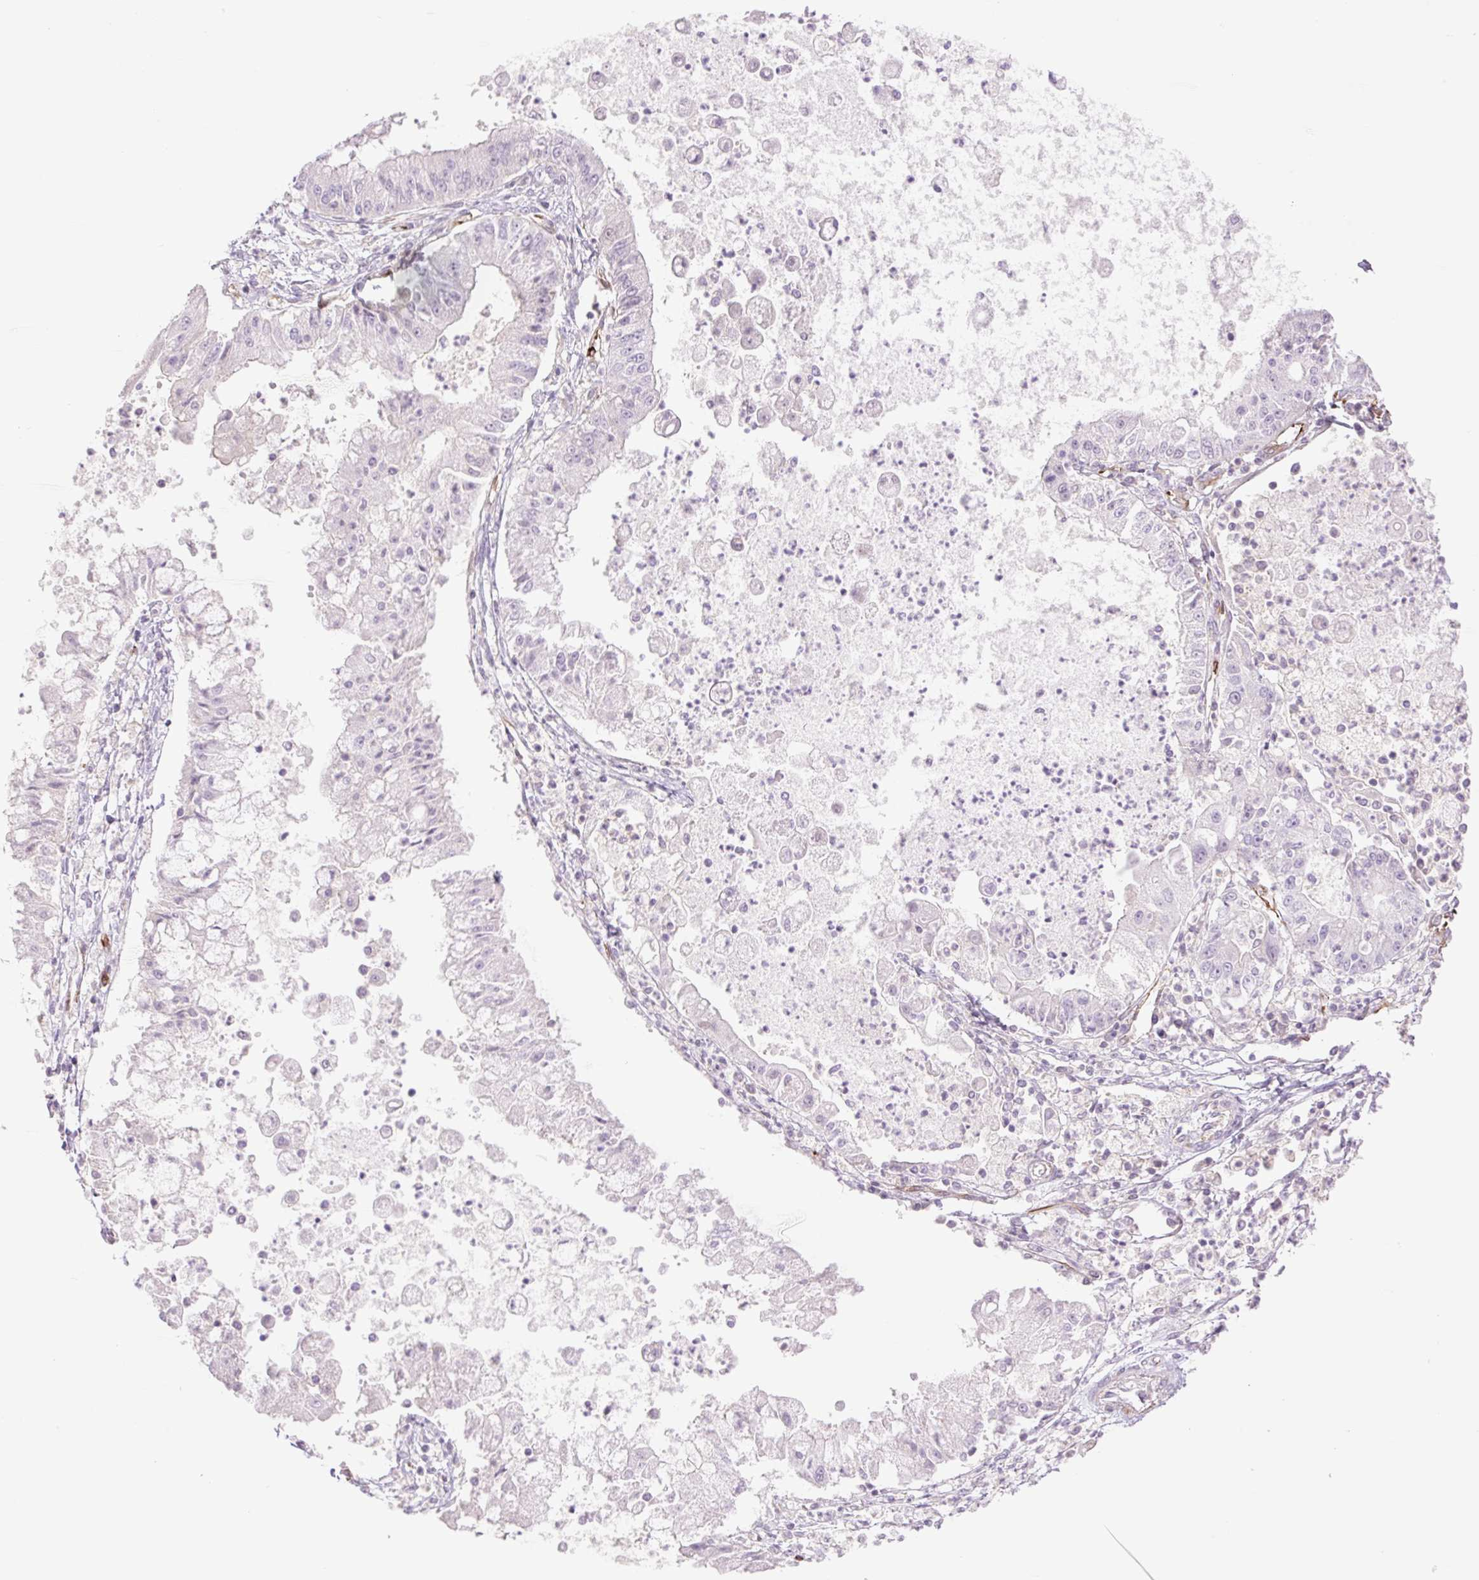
{"staining": {"intensity": "negative", "quantity": "none", "location": "none"}, "tissue": "ovarian cancer", "cell_type": "Tumor cells", "image_type": "cancer", "snomed": [{"axis": "morphology", "description": "Cystadenocarcinoma, mucinous, NOS"}, {"axis": "topography", "description": "Ovary"}], "caption": "Human ovarian mucinous cystadenocarcinoma stained for a protein using immunohistochemistry (IHC) exhibits no positivity in tumor cells.", "gene": "ZFYVE21", "patient": {"sex": "female", "age": 70}}